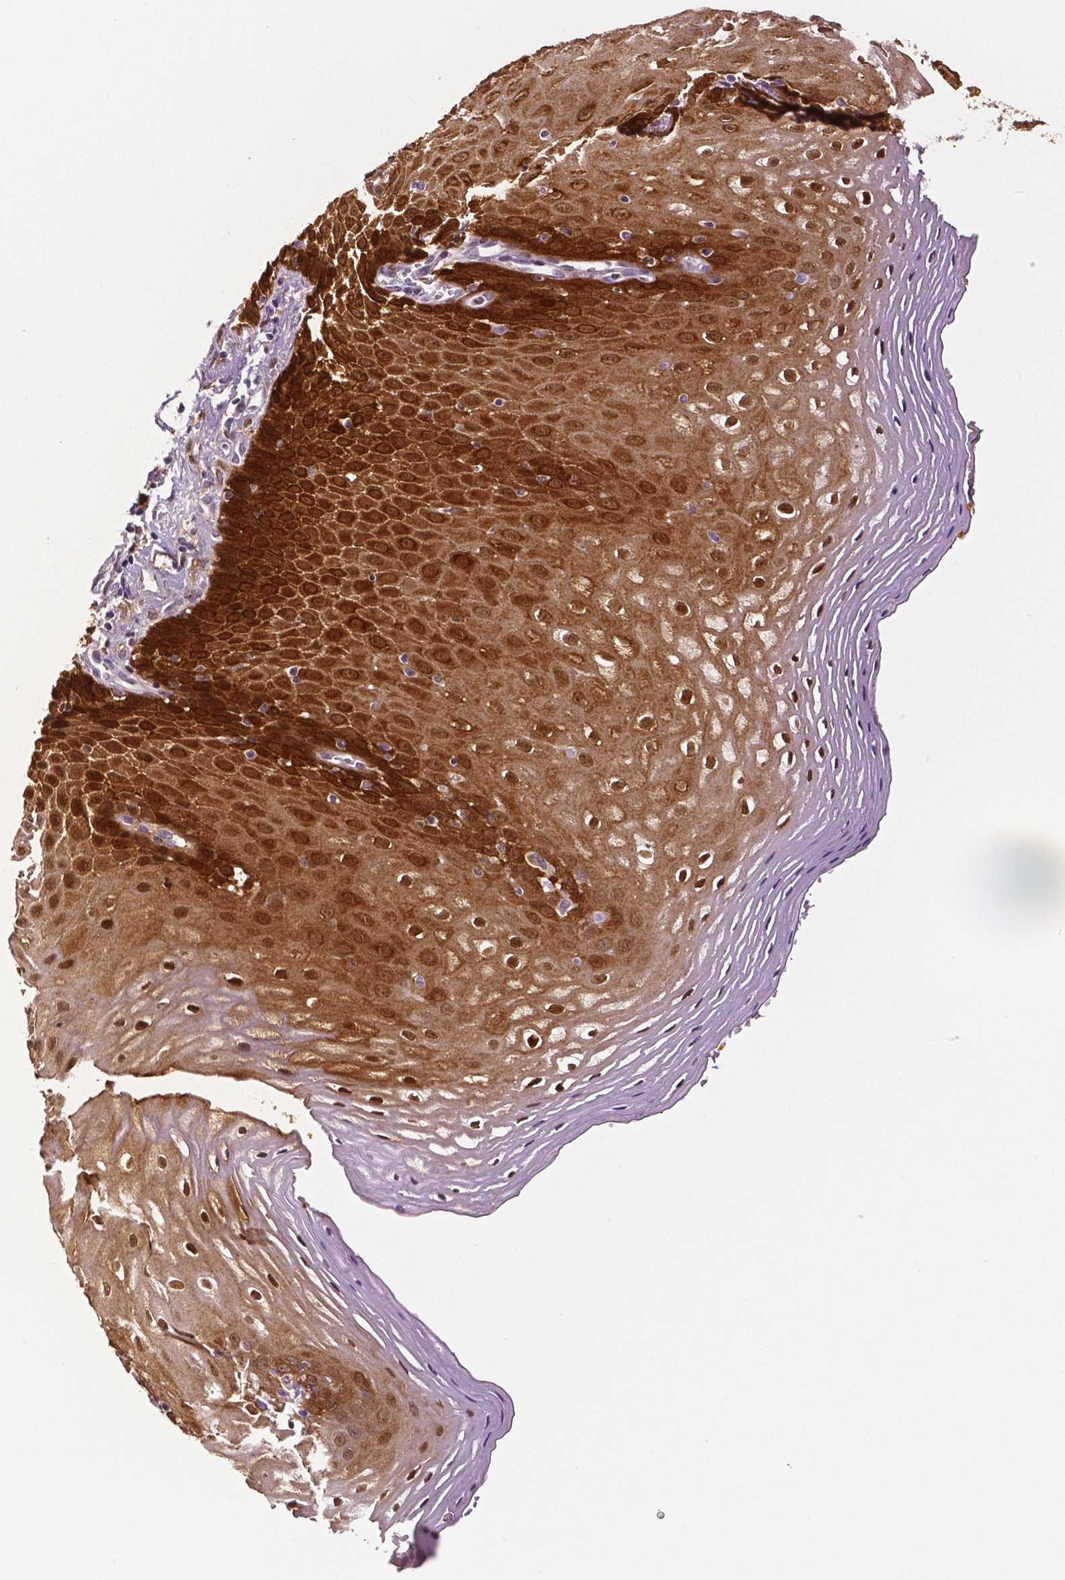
{"staining": {"intensity": "strong", "quantity": "25%-75%", "location": "cytoplasmic/membranous,nuclear"}, "tissue": "esophagus", "cell_type": "Squamous epithelial cells", "image_type": "normal", "snomed": [{"axis": "morphology", "description": "Normal tissue, NOS"}, {"axis": "topography", "description": "Esophagus"}], "caption": "High-power microscopy captured an immunohistochemistry micrograph of benign esophagus, revealing strong cytoplasmic/membranous,nuclear staining in approximately 25%-75% of squamous epithelial cells. Using DAB (brown) and hematoxylin (blue) stains, captured at high magnification using brightfield microscopy.", "gene": "PHGDH", "patient": {"sex": "female", "age": 68}}